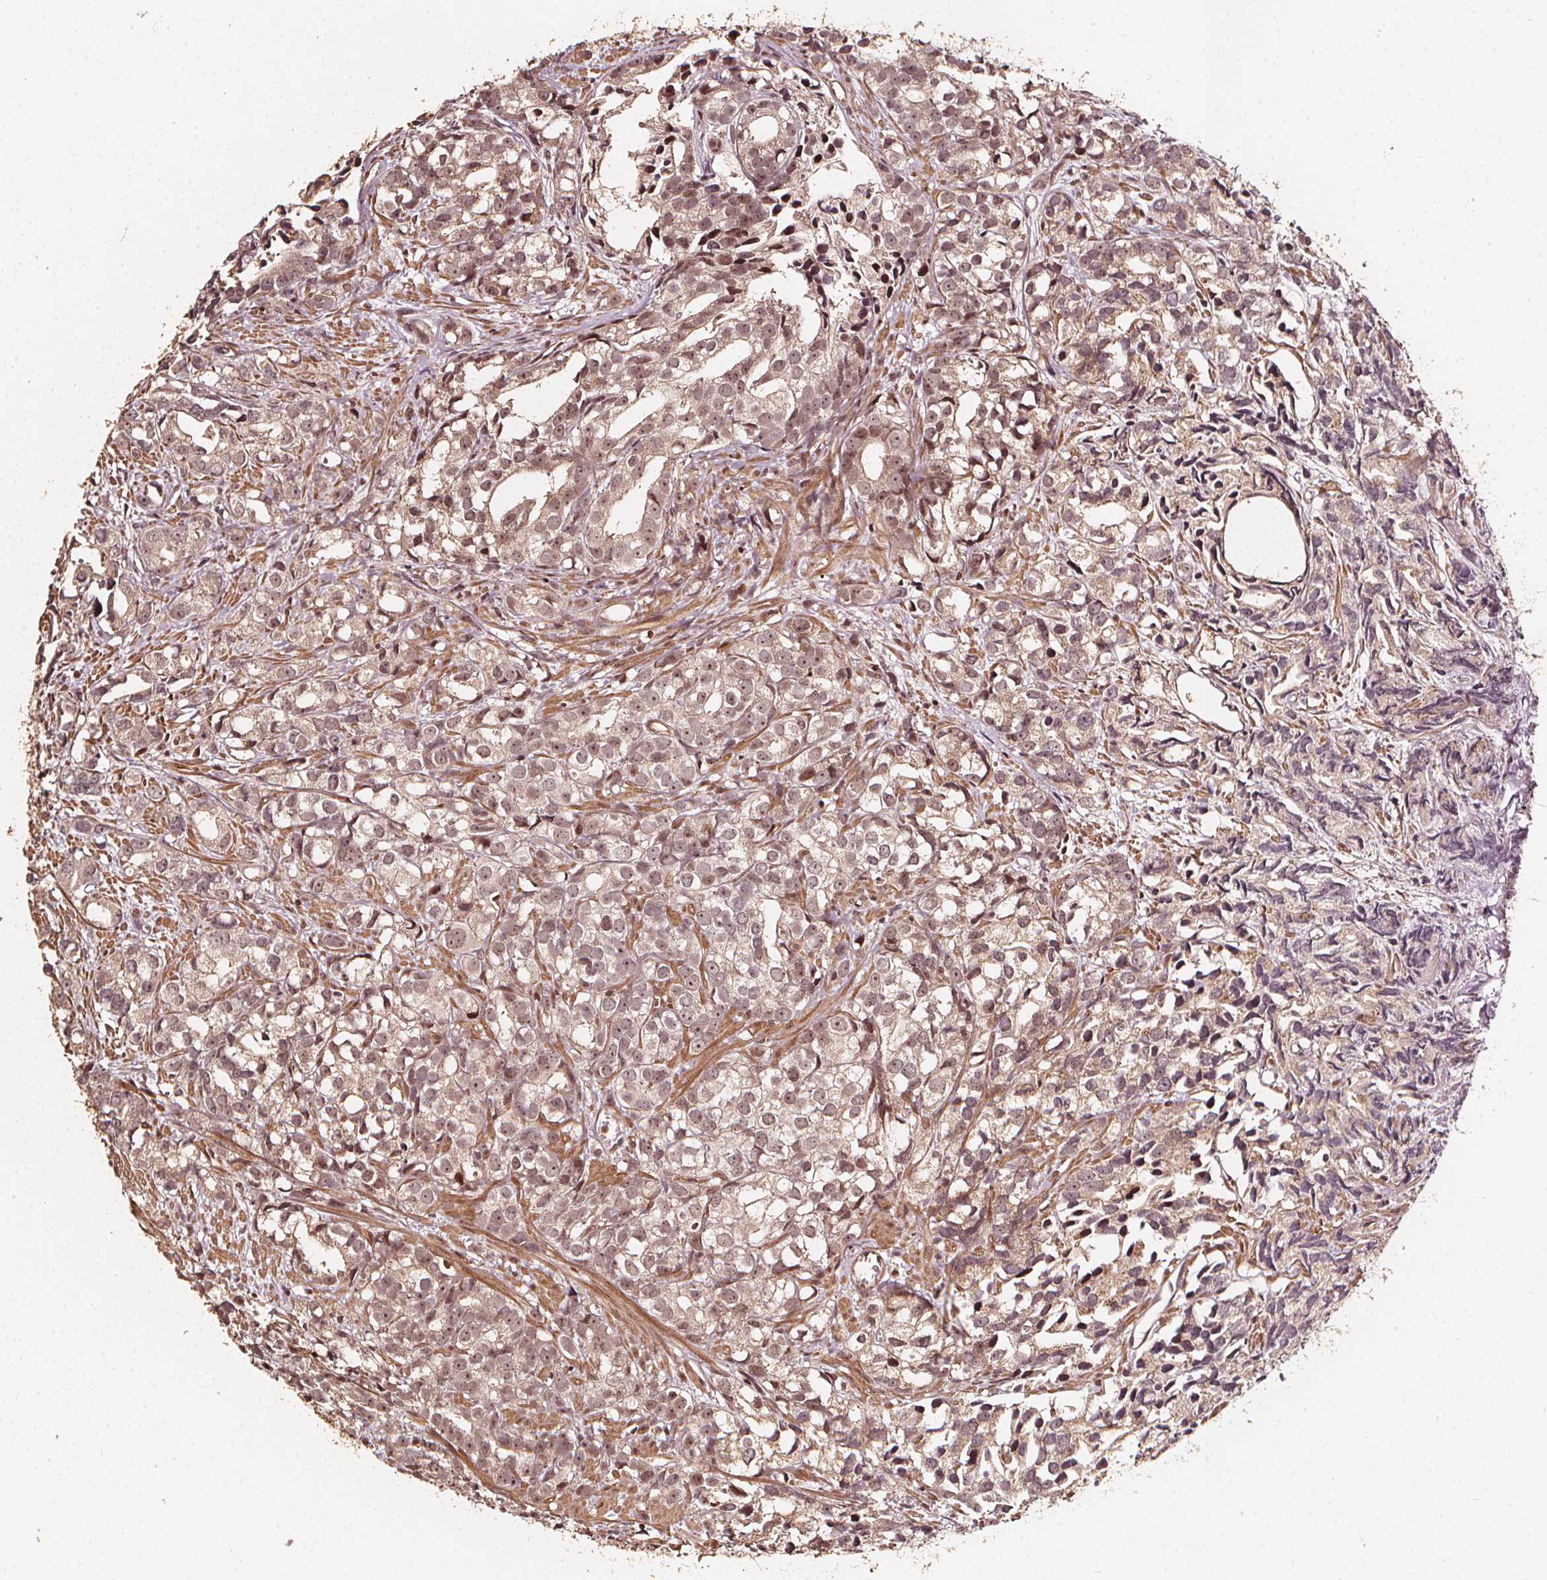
{"staining": {"intensity": "weak", "quantity": ">75%", "location": "nuclear"}, "tissue": "prostate cancer", "cell_type": "Tumor cells", "image_type": "cancer", "snomed": [{"axis": "morphology", "description": "Adenocarcinoma, High grade"}, {"axis": "topography", "description": "Prostate"}], "caption": "Immunohistochemistry of high-grade adenocarcinoma (prostate) displays low levels of weak nuclear positivity in approximately >75% of tumor cells.", "gene": "EXOSC9", "patient": {"sex": "male", "age": 79}}